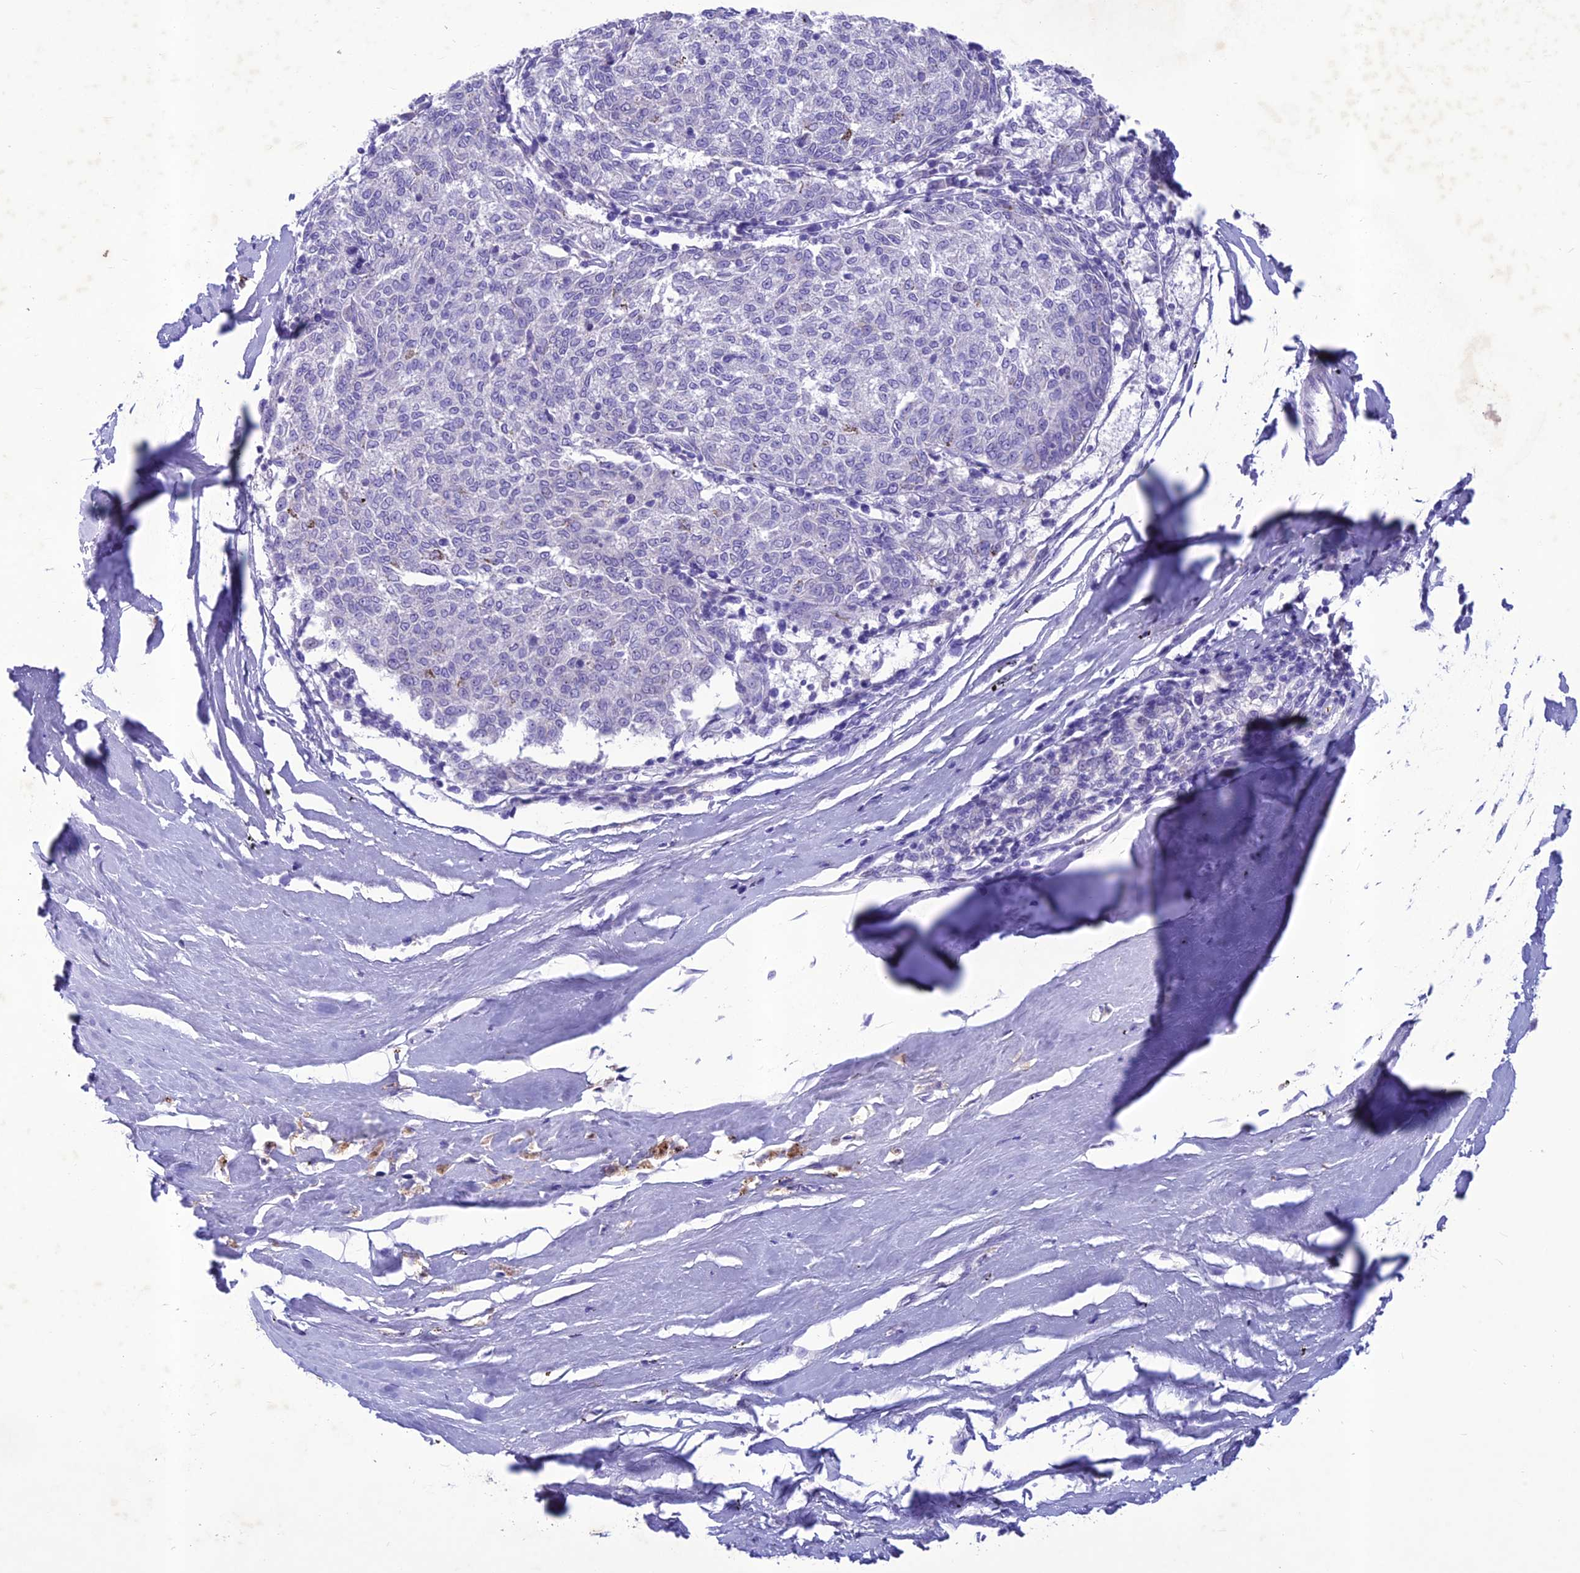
{"staining": {"intensity": "negative", "quantity": "none", "location": "none"}, "tissue": "melanoma", "cell_type": "Tumor cells", "image_type": "cancer", "snomed": [{"axis": "morphology", "description": "Malignant melanoma, NOS"}, {"axis": "topography", "description": "Skin"}], "caption": "Tumor cells are negative for brown protein staining in melanoma.", "gene": "IFT172", "patient": {"sex": "female", "age": 72}}